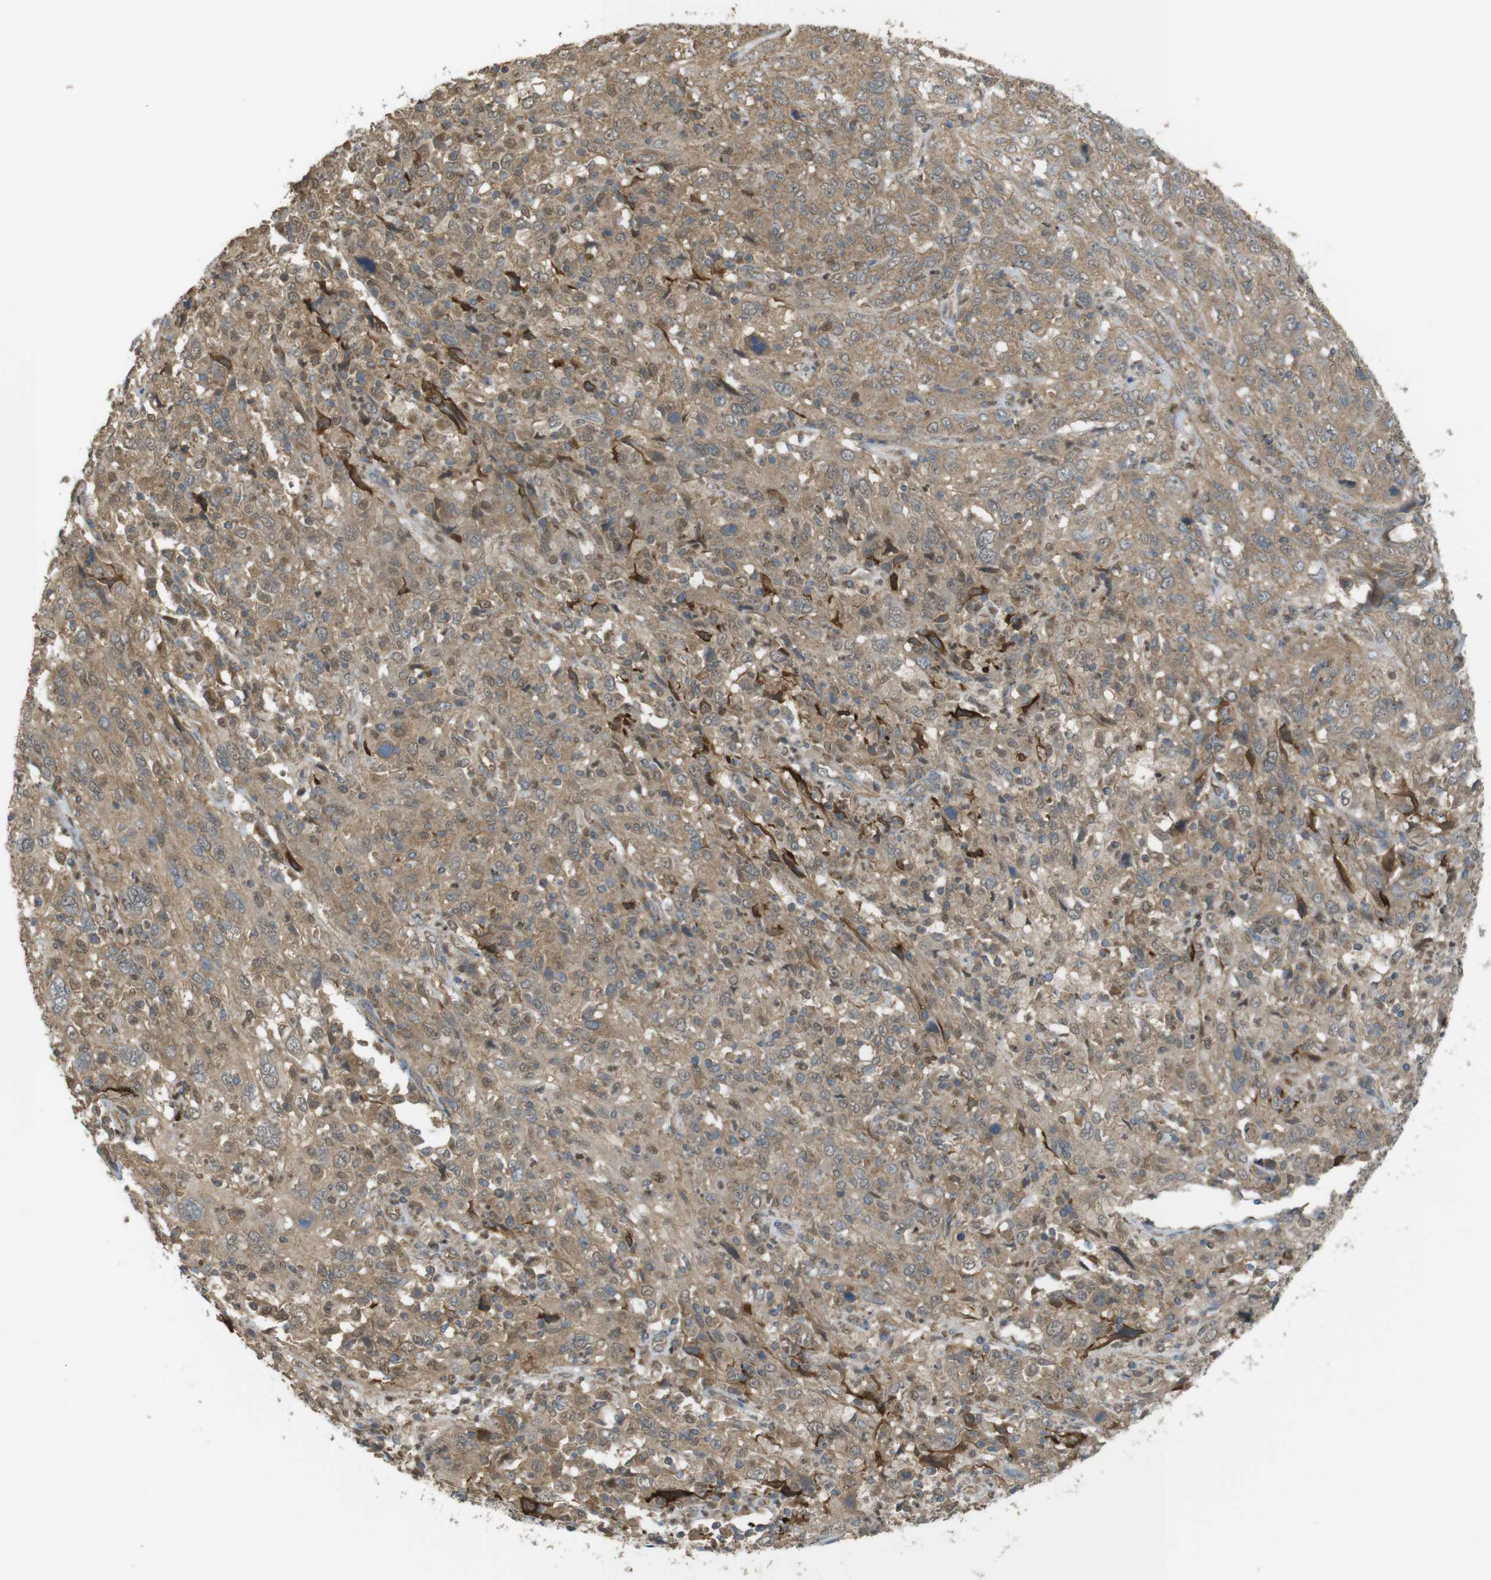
{"staining": {"intensity": "moderate", "quantity": ">75%", "location": "cytoplasmic/membranous"}, "tissue": "cervical cancer", "cell_type": "Tumor cells", "image_type": "cancer", "snomed": [{"axis": "morphology", "description": "Squamous cell carcinoma, NOS"}, {"axis": "topography", "description": "Cervix"}], "caption": "Cervical cancer (squamous cell carcinoma) stained with a brown dye exhibits moderate cytoplasmic/membranous positive expression in approximately >75% of tumor cells.", "gene": "ZDHHC20", "patient": {"sex": "female", "age": 46}}